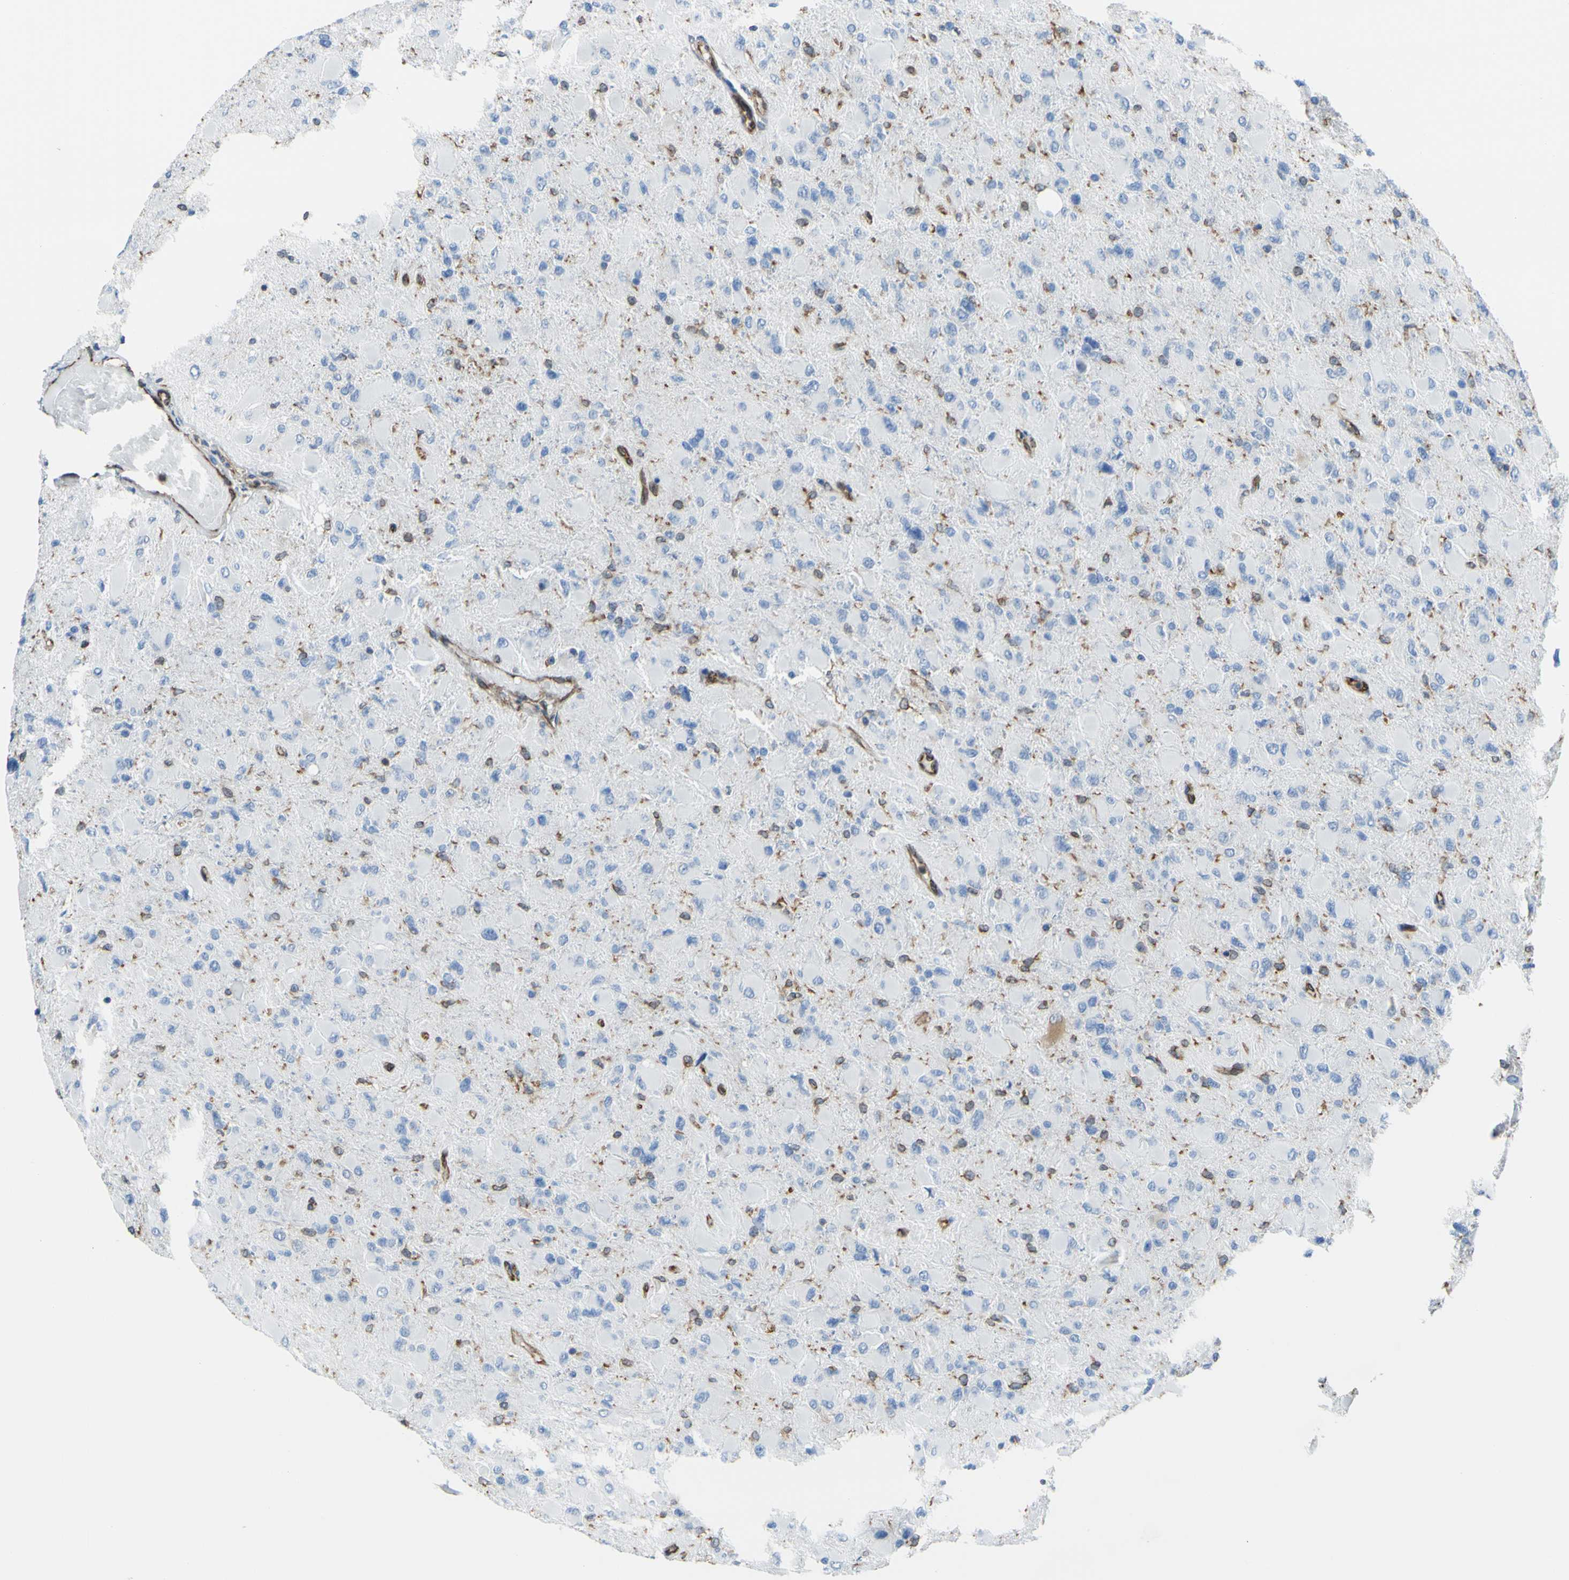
{"staining": {"intensity": "negative", "quantity": "none", "location": "none"}, "tissue": "glioma", "cell_type": "Tumor cells", "image_type": "cancer", "snomed": [{"axis": "morphology", "description": "Glioma, malignant, High grade"}, {"axis": "topography", "description": "Cerebral cortex"}], "caption": "Tumor cells are negative for protein expression in human malignant high-grade glioma. The staining was performed using DAB (3,3'-diaminobenzidine) to visualize the protein expression in brown, while the nuclei were stained in blue with hematoxylin (Magnification: 20x).", "gene": "MGST2", "patient": {"sex": "female", "age": 36}}